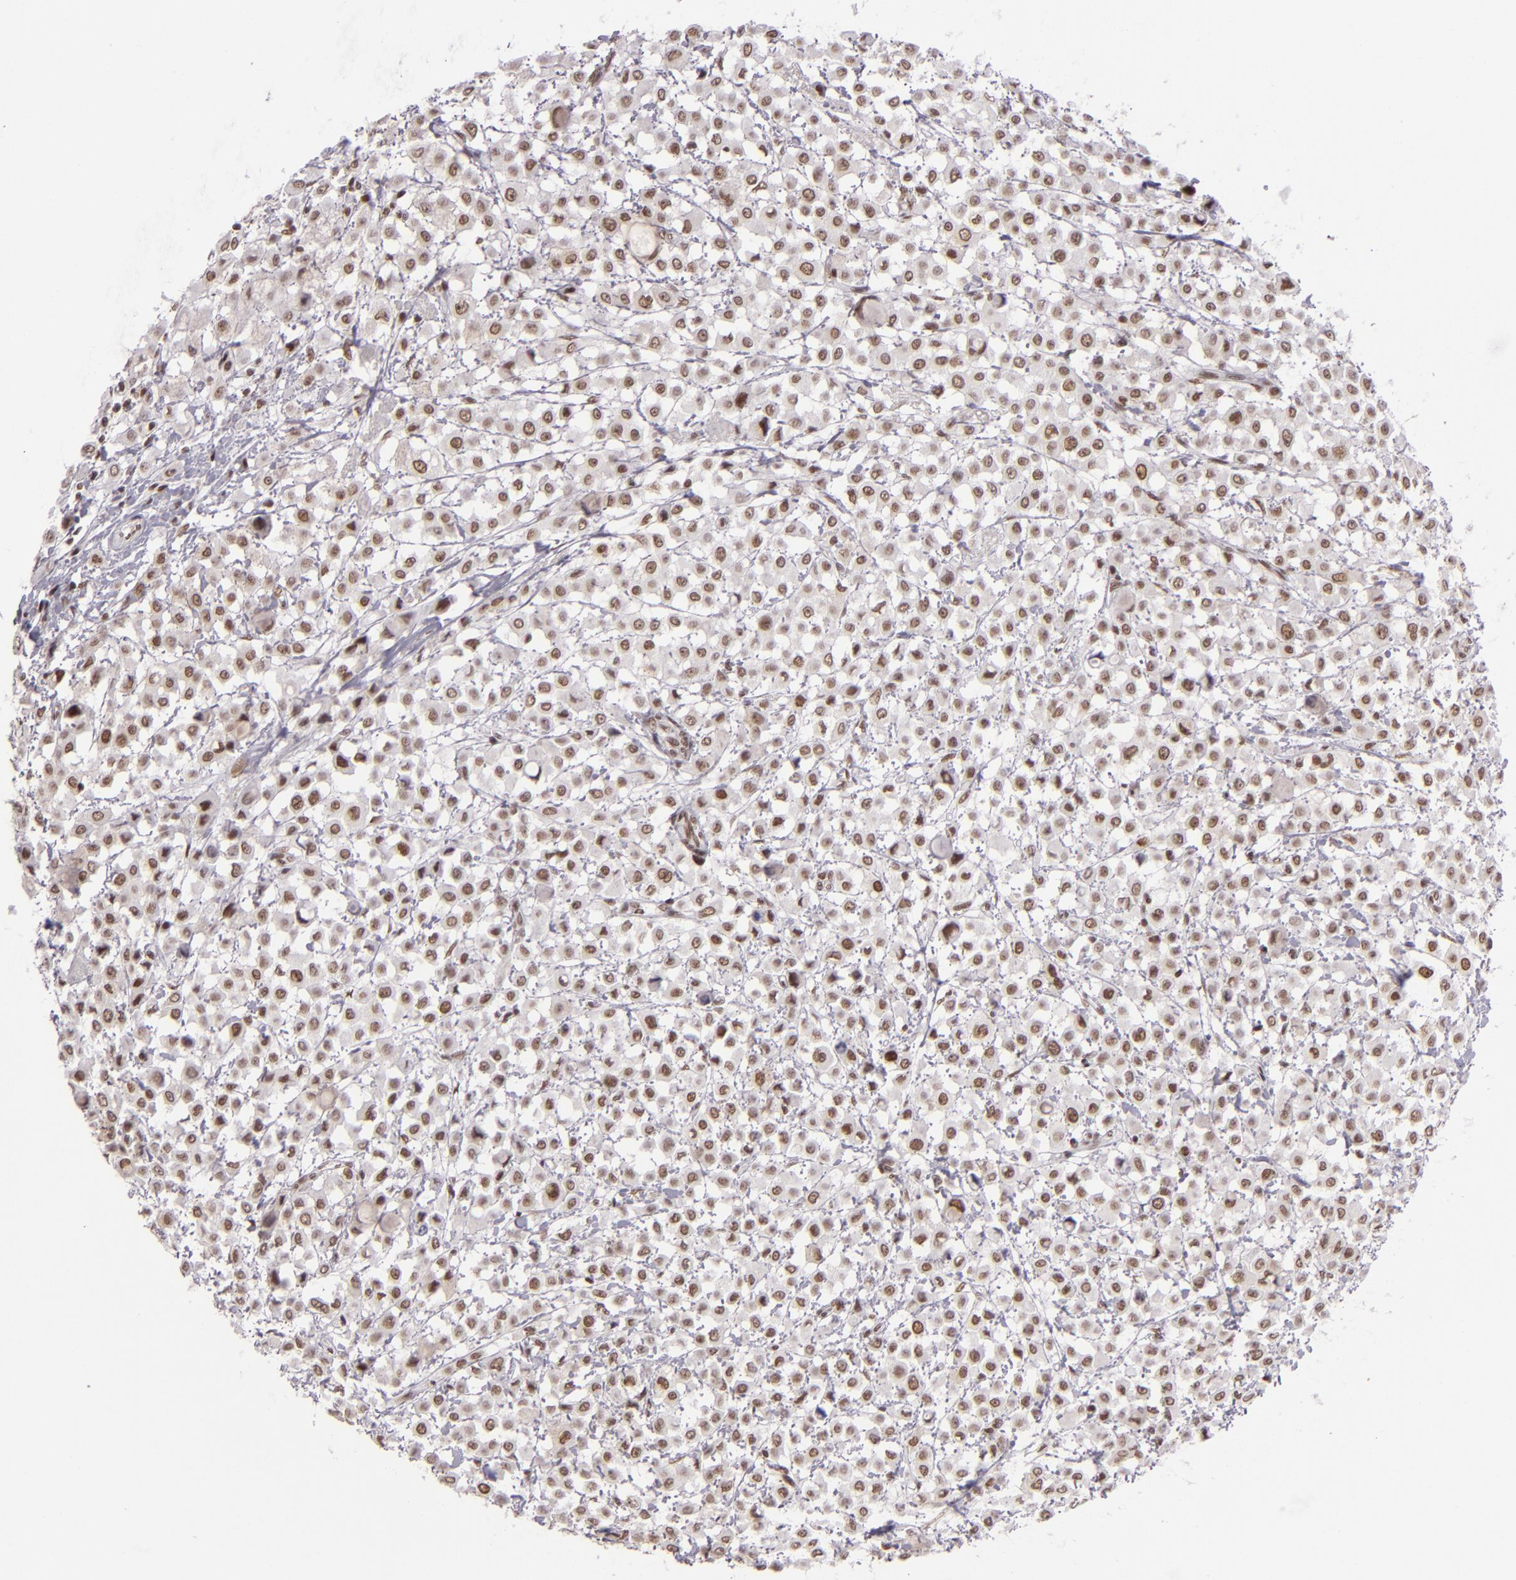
{"staining": {"intensity": "weak", "quantity": ">75%", "location": "nuclear"}, "tissue": "breast cancer", "cell_type": "Tumor cells", "image_type": "cancer", "snomed": [{"axis": "morphology", "description": "Lobular carcinoma"}, {"axis": "topography", "description": "Breast"}], "caption": "Tumor cells demonstrate low levels of weak nuclear positivity in about >75% of cells in lobular carcinoma (breast).", "gene": "BRD8", "patient": {"sex": "female", "age": 85}}